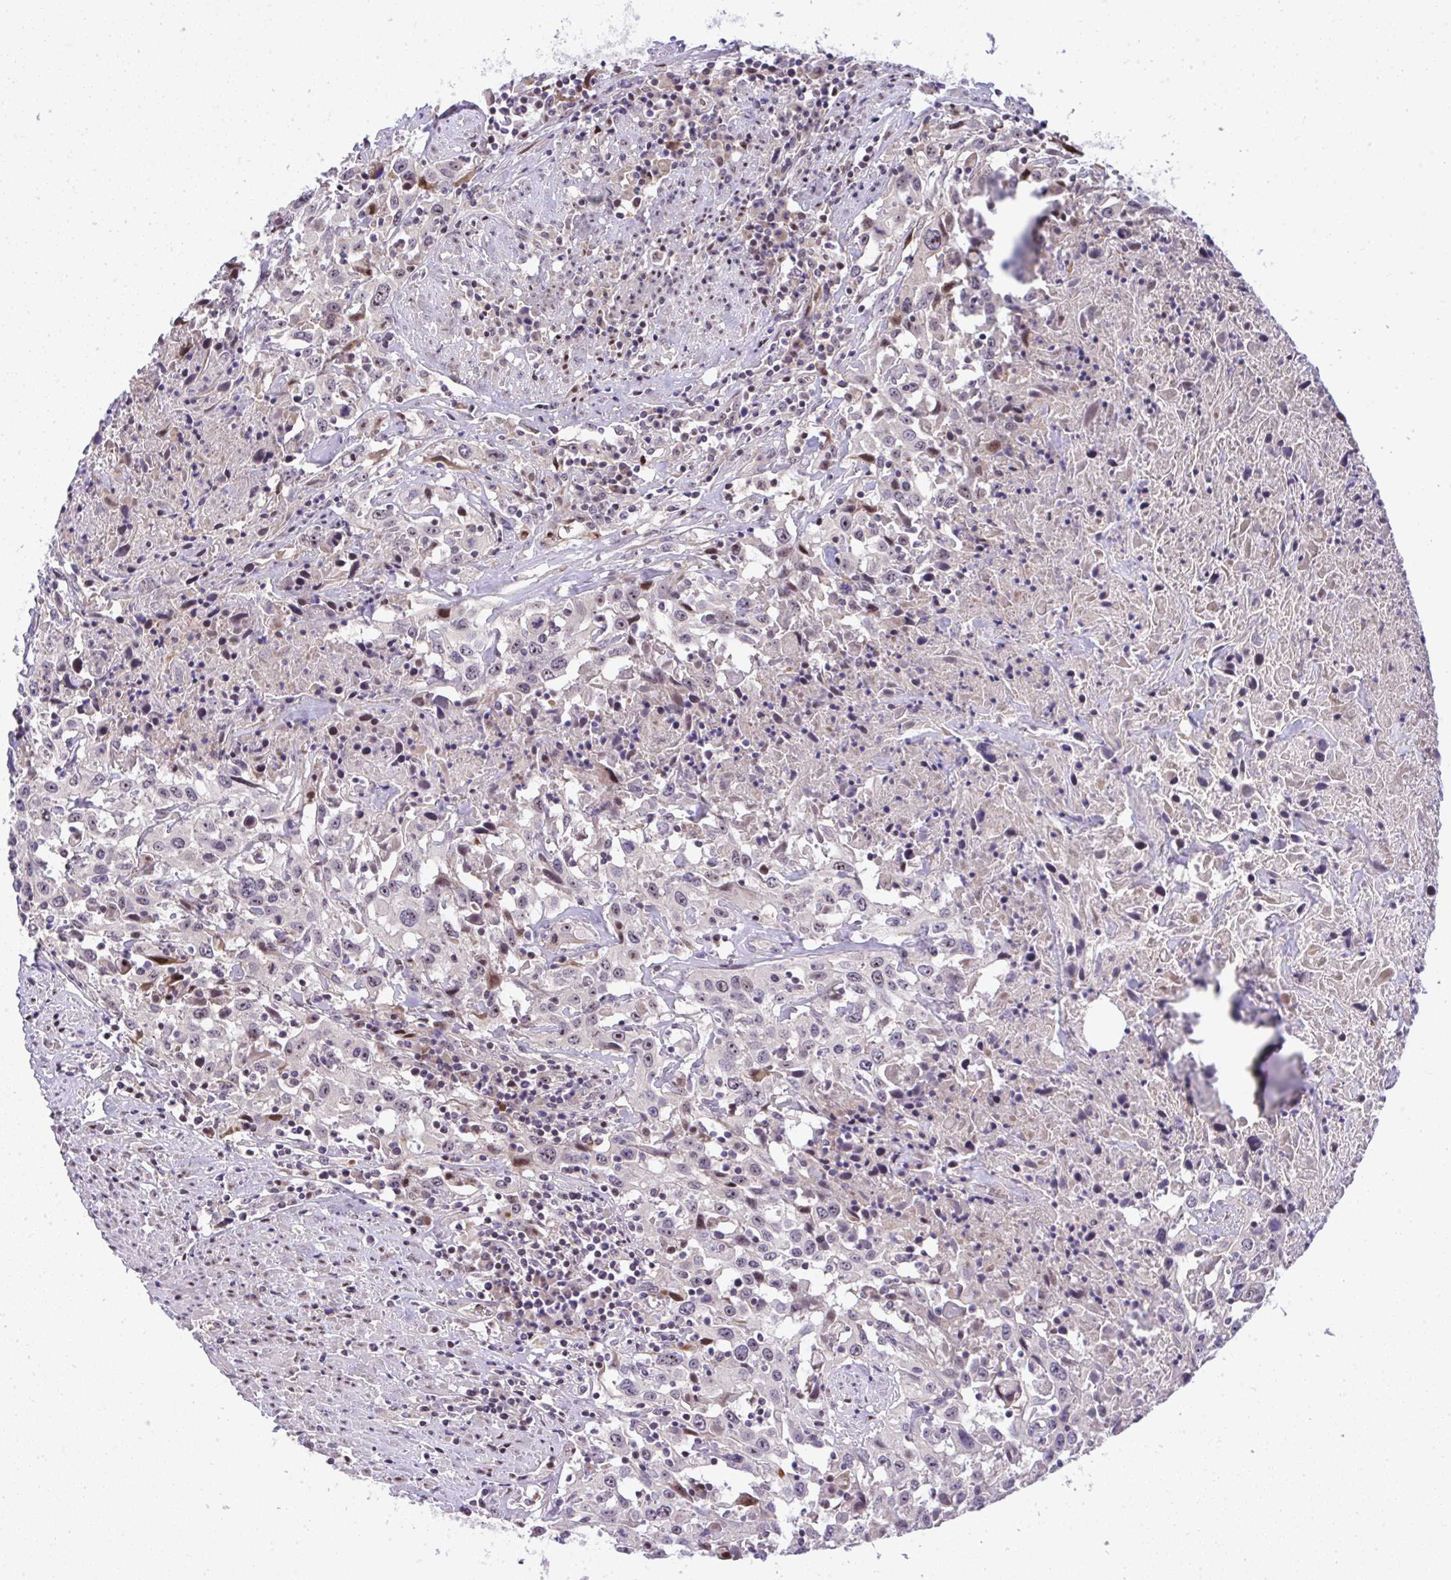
{"staining": {"intensity": "moderate", "quantity": "<25%", "location": "nuclear"}, "tissue": "urothelial cancer", "cell_type": "Tumor cells", "image_type": "cancer", "snomed": [{"axis": "morphology", "description": "Urothelial carcinoma, High grade"}, {"axis": "topography", "description": "Urinary bladder"}], "caption": "Human urothelial carcinoma (high-grade) stained with a brown dye demonstrates moderate nuclear positive expression in about <25% of tumor cells.", "gene": "CHIA", "patient": {"sex": "male", "age": 61}}